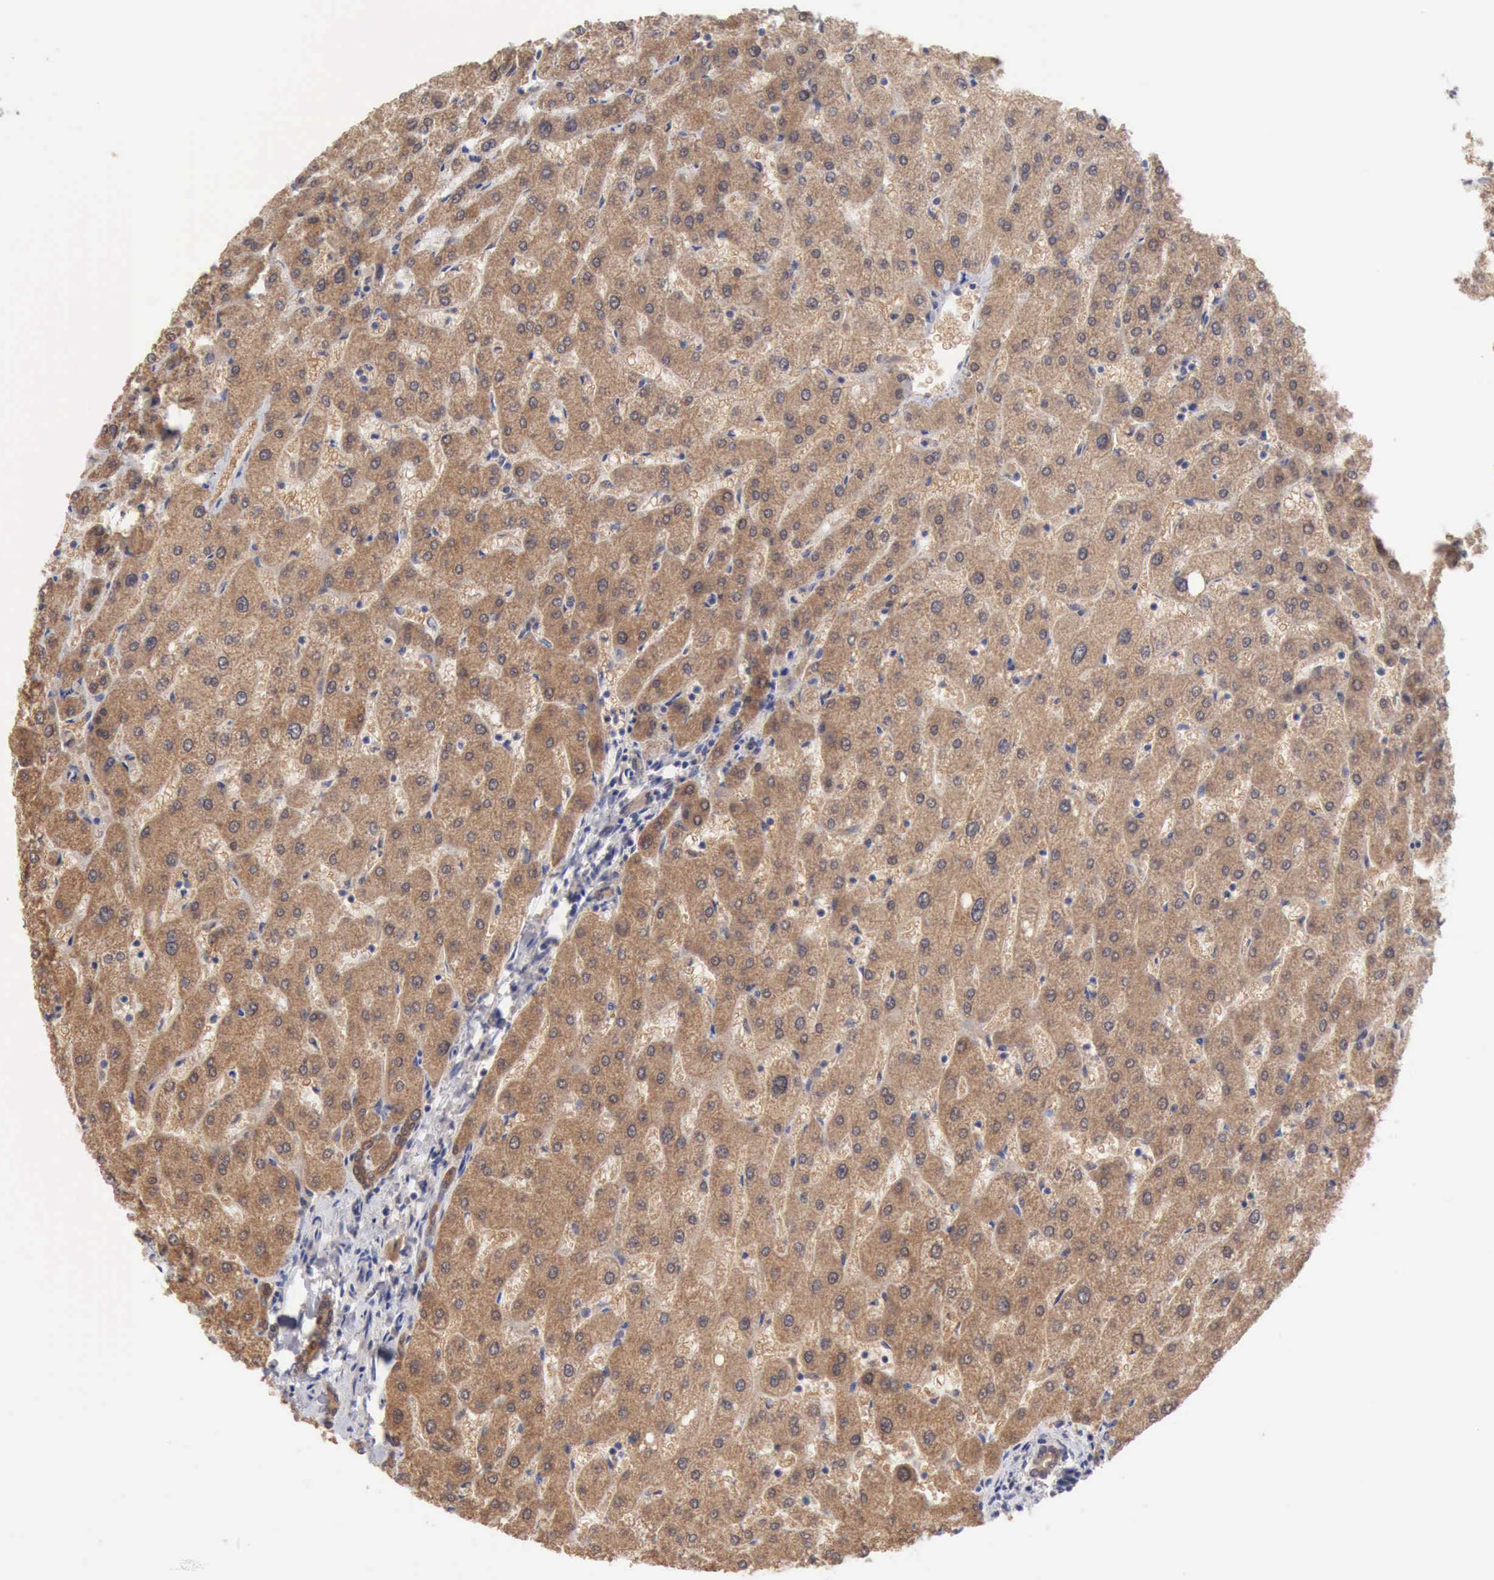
{"staining": {"intensity": "moderate", "quantity": ">75%", "location": "cytoplasmic/membranous"}, "tissue": "liver", "cell_type": "Cholangiocytes", "image_type": "normal", "snomed": [{"axis": "morphology", "description": "Normal tissue, NOS"}, {"axis": "topography", "description": "Liver"}], "caption": "High-magnification brightfield microscopy of benign liver stained with DAB (brown) and counterstained with hematoxylin (blue). cholangiocytes exhibit moderate cytoplasmic/membranous positivity is seen in about>75% of cells.", "gene": "PTGR2", "patient": {"sex": "male", "age": 67}}